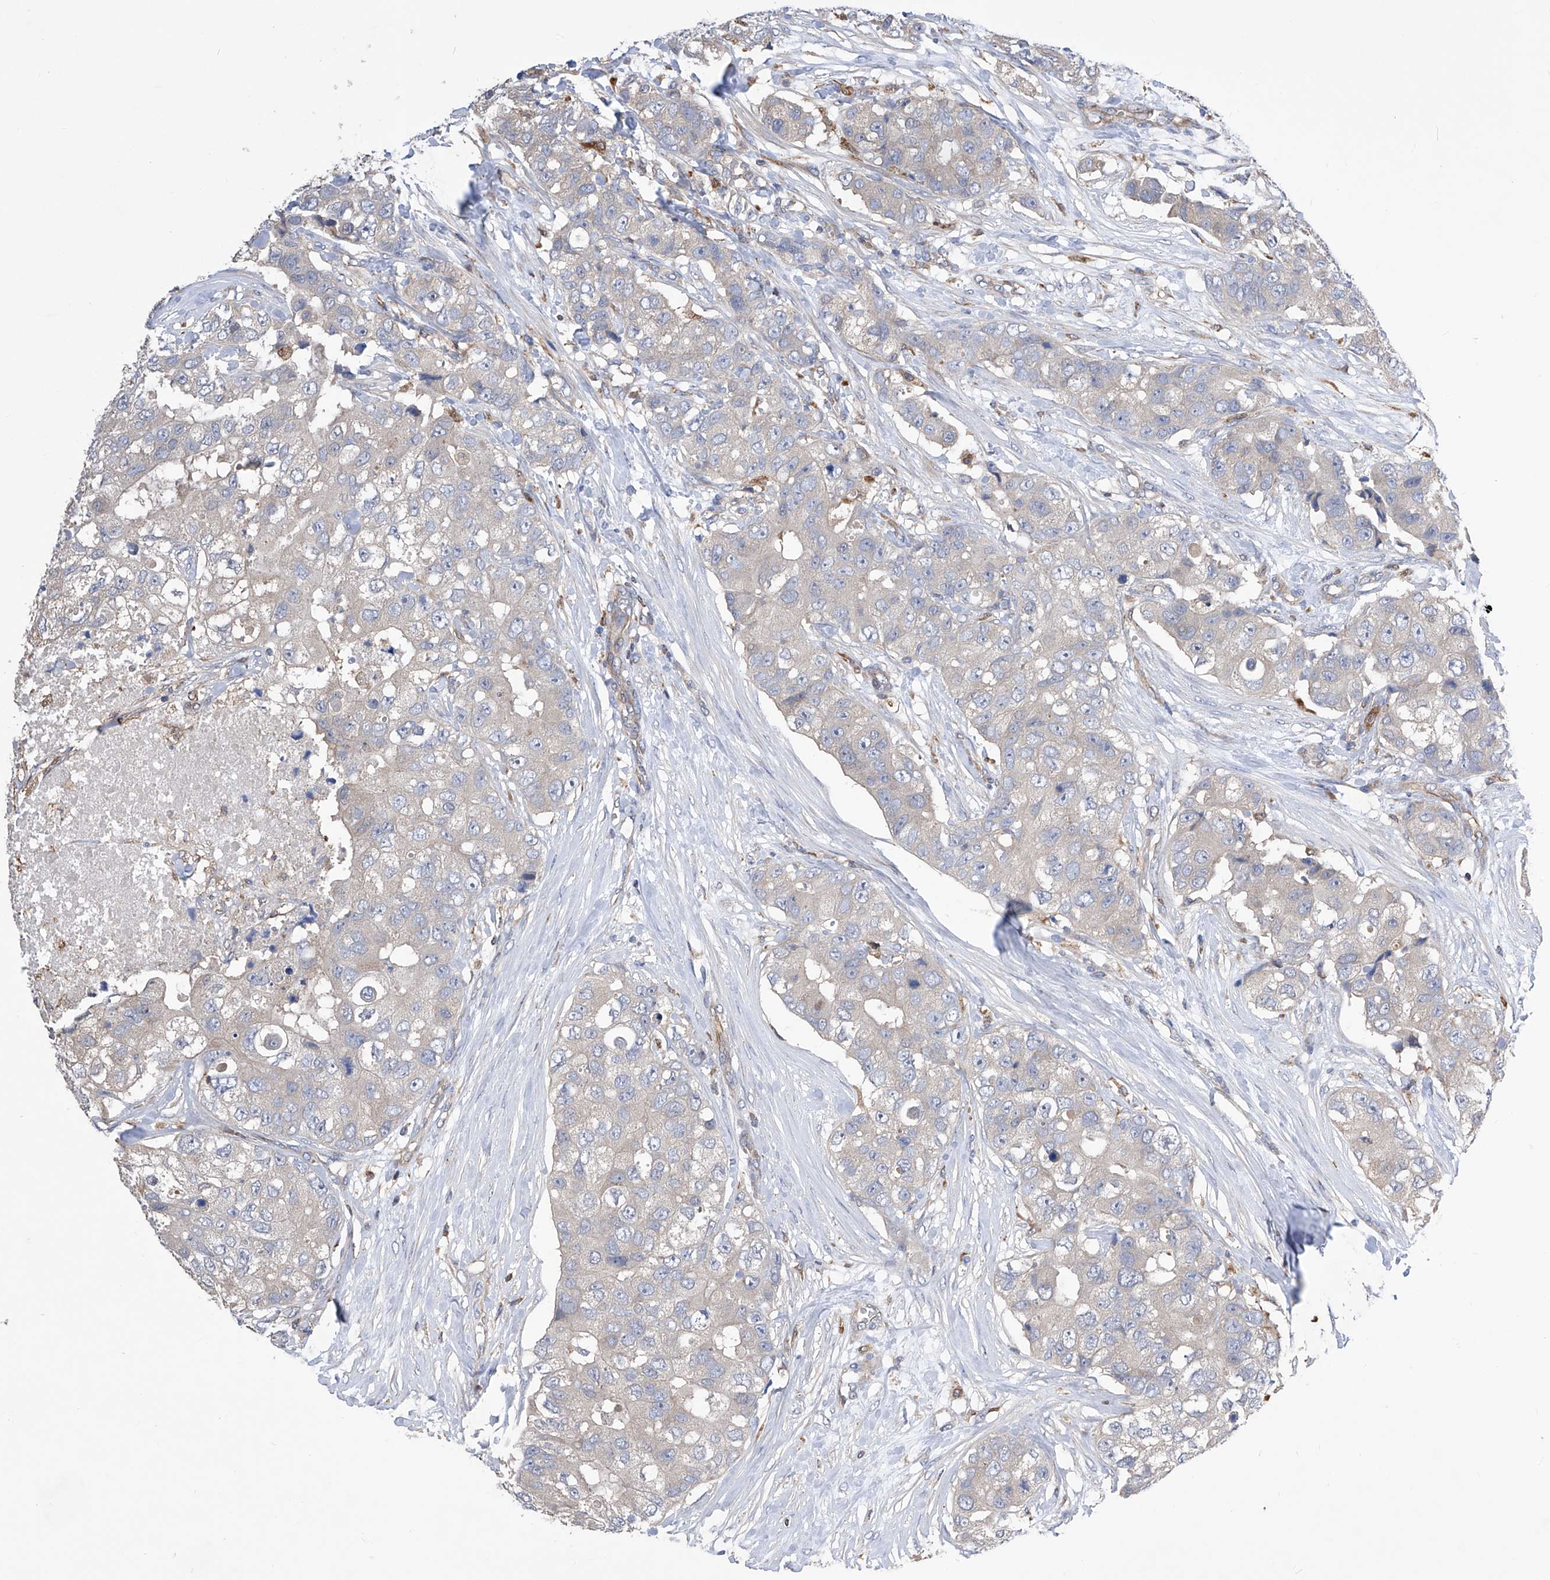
{"staining": {"intensity": "weak", "quantity": "<25%", "location": "cytoplasmic/membranous"}, "tissue": "breast cancer", "cell_type": "Tumor cells", "image_type": "cancer", "snomed": [{"axis": "morphology", "description": "Duct carcinoma"}, {"axis": "topography", "description": "Breast"}], "caption": "IHC of human breast cancer shows no expression in tumor cells.", "gene": "SPATA20", "patient": {"sex": "female", "age": 62}}